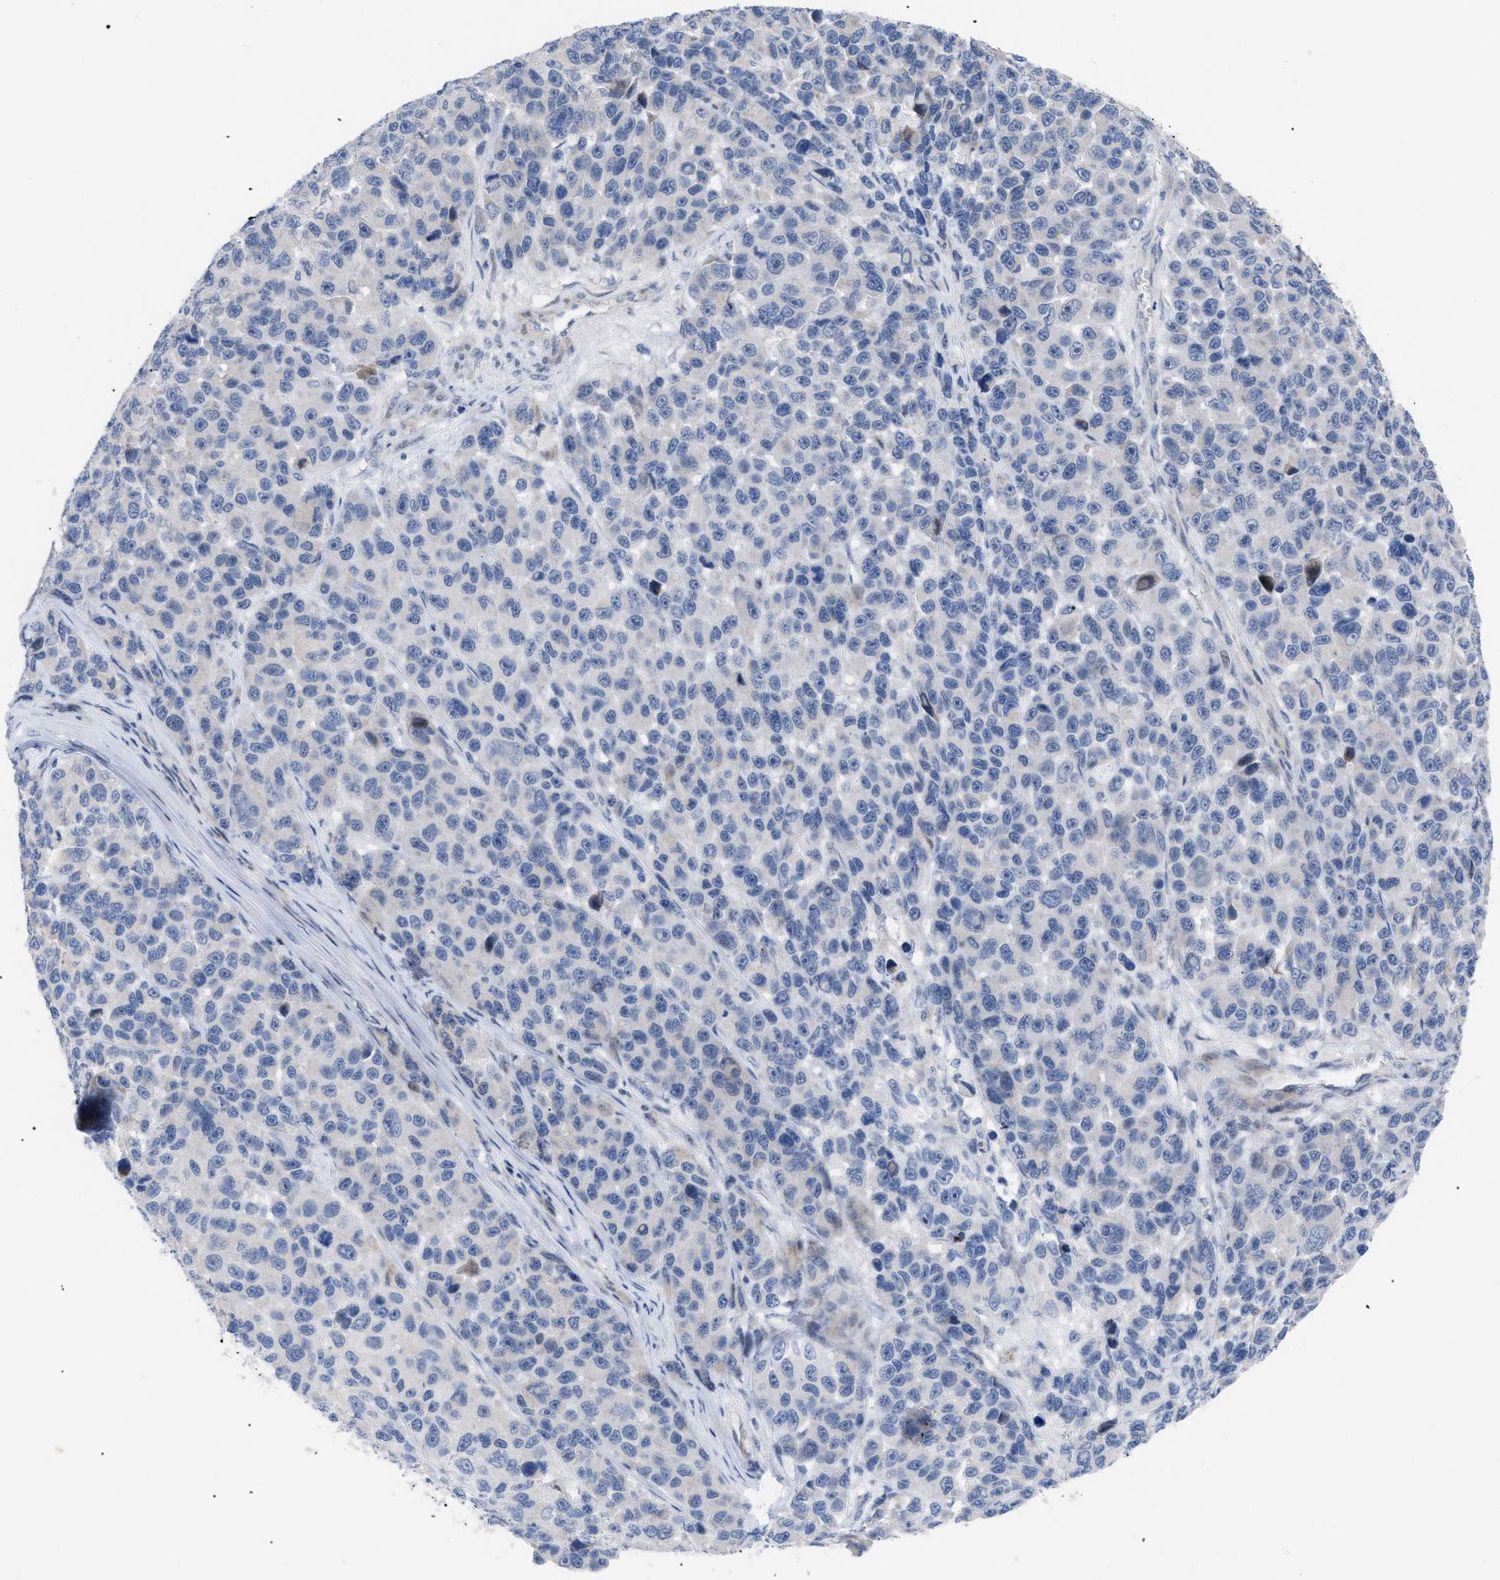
{"staining": {"intensity": "negative", "quantity": "none", "location": "none"}, "tissue": "melanoma", "cell_type": "Tumor cells", "image_type": "cancer", "snomed": [{"axis": "morphology", "description": "Malignant melanoma, NOS"}, {"axis": "topography", "description": "Skin"}], "caption": "Human malignant melanoma stained for a protein using IHC demonstrates no staining in tumor cells.", "gene": "CAV3", "patient": {"sex": "male", "age": 53}}